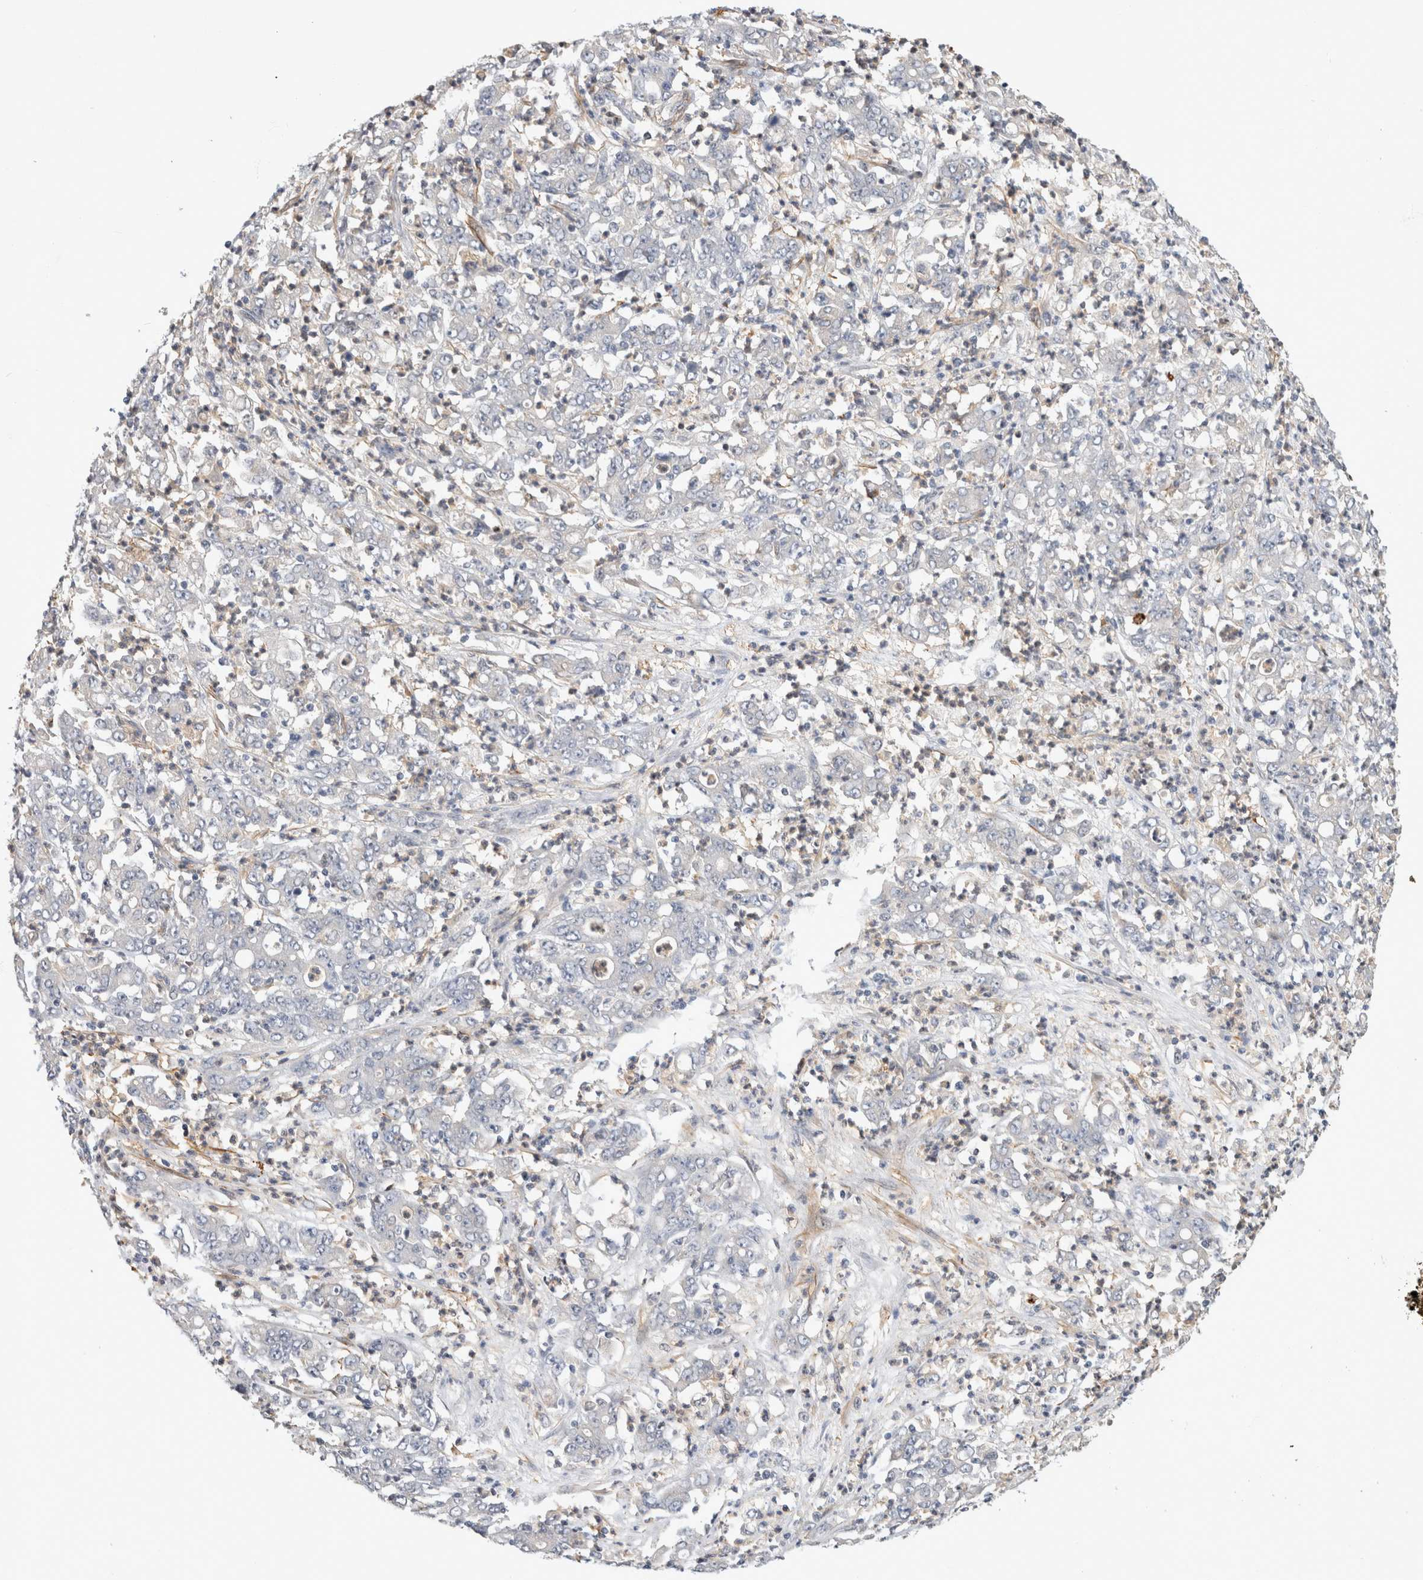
{"staining": {"intensity": "negative", "quantity": "none", "location": "none"}, "tissue": "stomach cancer", "cell_type": "Tumor cells", "image_type": "cancer", "snomed": [{"axis": "morphology", "description": "Adenocarcinoma, NOS"}, {"axis": "topography", "description": "Stomach, lower"}], "caption": "This is a micrograph of IHC staining of stomach adenocarcinoma, which shows no positivity in tumor cells.", "gene": "PGM1", "patient": {"sex": "female", "age": 71}}